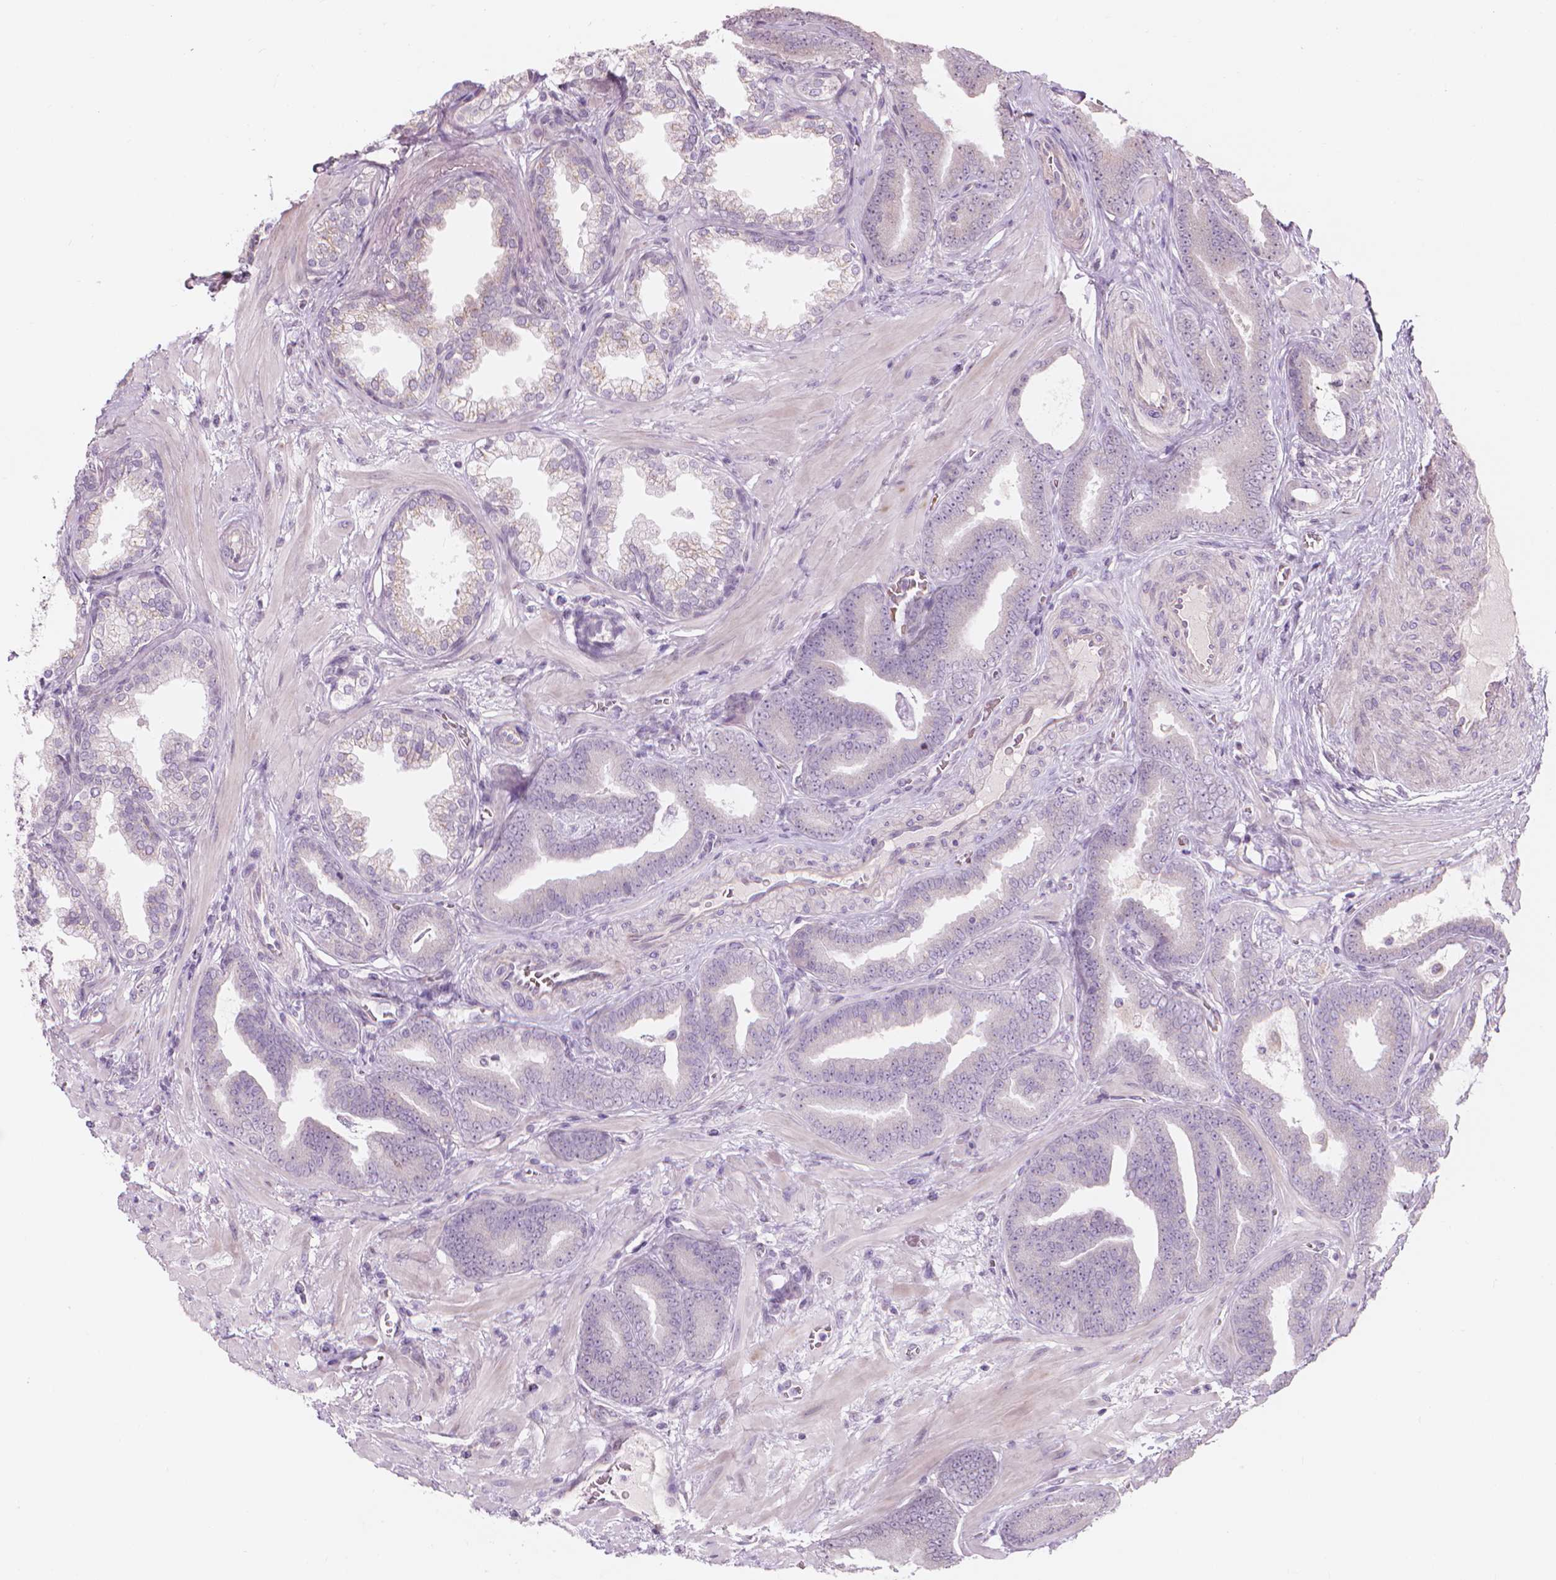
{"staining": {"intensity": "negative", "quantity": "none", "location": "none"}, "tissue": "prostate cancer", "cell_type": "Tumor cells", "image_type": "cancer", "snomed": [{"axis": "morphology", "description": "Adenocarcinoma, Low grade"}, {"axis": "topography", "description": "Prostate"}], "caption": "Tumor cells show no significant positivity in prostate cancer (low-grade adenocarcinoma).", "gene": "IFFO1", "patient": {"sex": "male", "age": 63}}